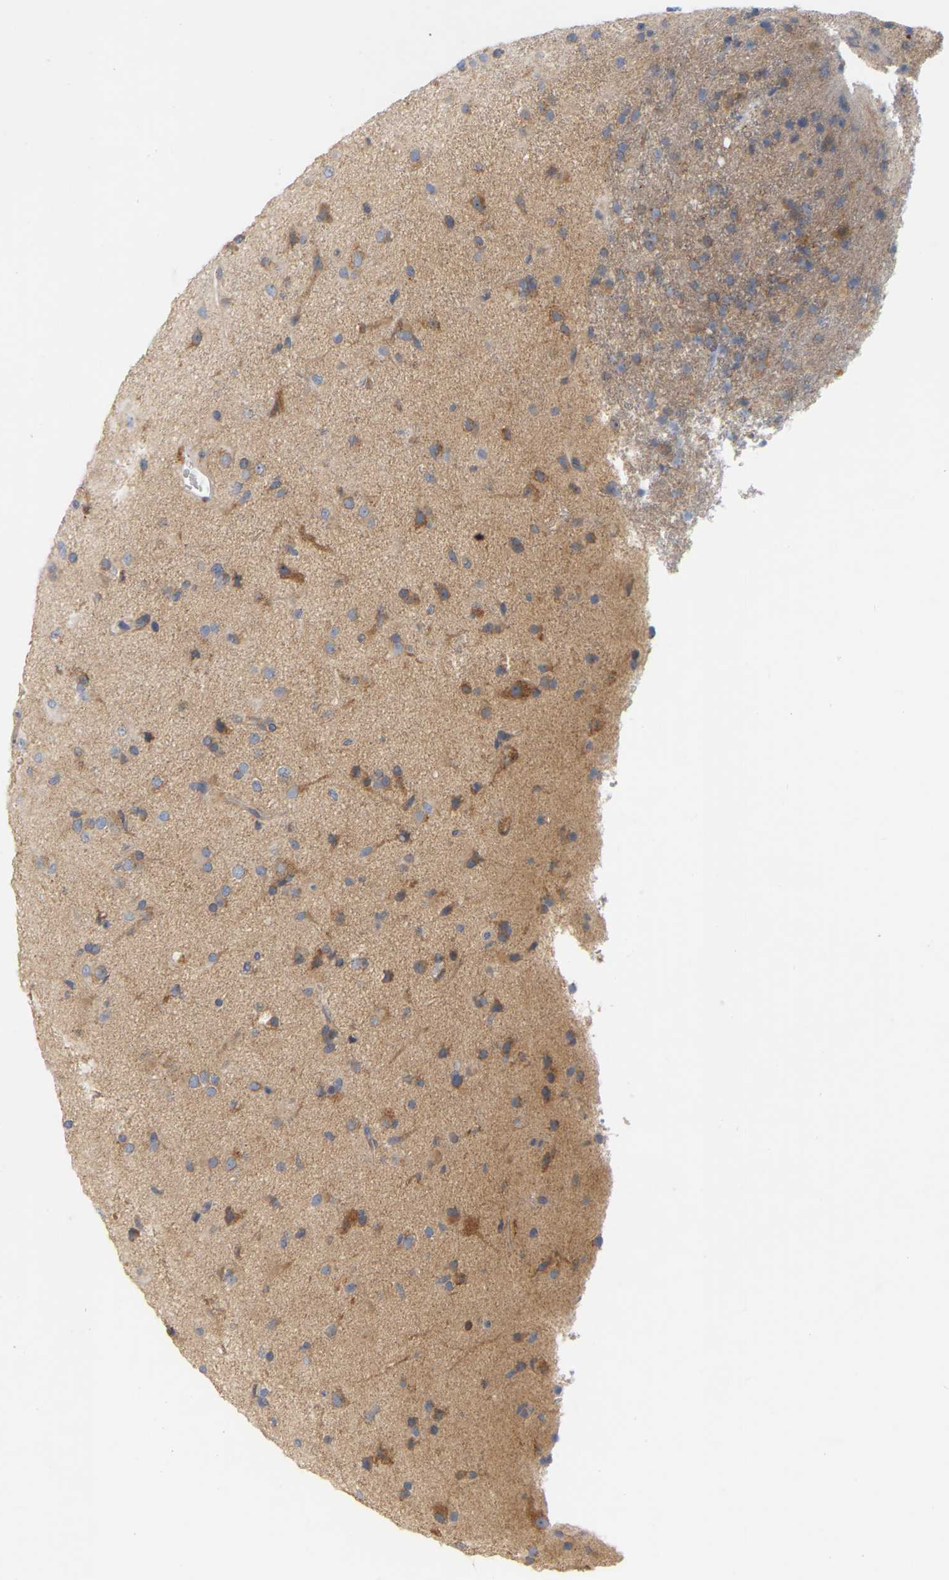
{"staining": {"intensity": "moderate", "quantity": ">75%", "location": "cytoplasmic/membranous"}, "tissue": "glioma", "cell_type": "Tumor cells", "image_type": "cancer", "snomed": [{"axis": "morphology", "description": "Glioma, malignant, Low grade"}, {"axis": "topography", "description": "Brain"}], "caption": "Immunohistochemistry (DAB) staining of human glioma exhibits moderate cytoplasmic/membranous protein positivity in approximately >75% of tumor cells. (DAB = brown stain, brightfield microscopy at high magnification).", "gene": "MINDY4", "patient": {"sex": "male", "age": 65}}